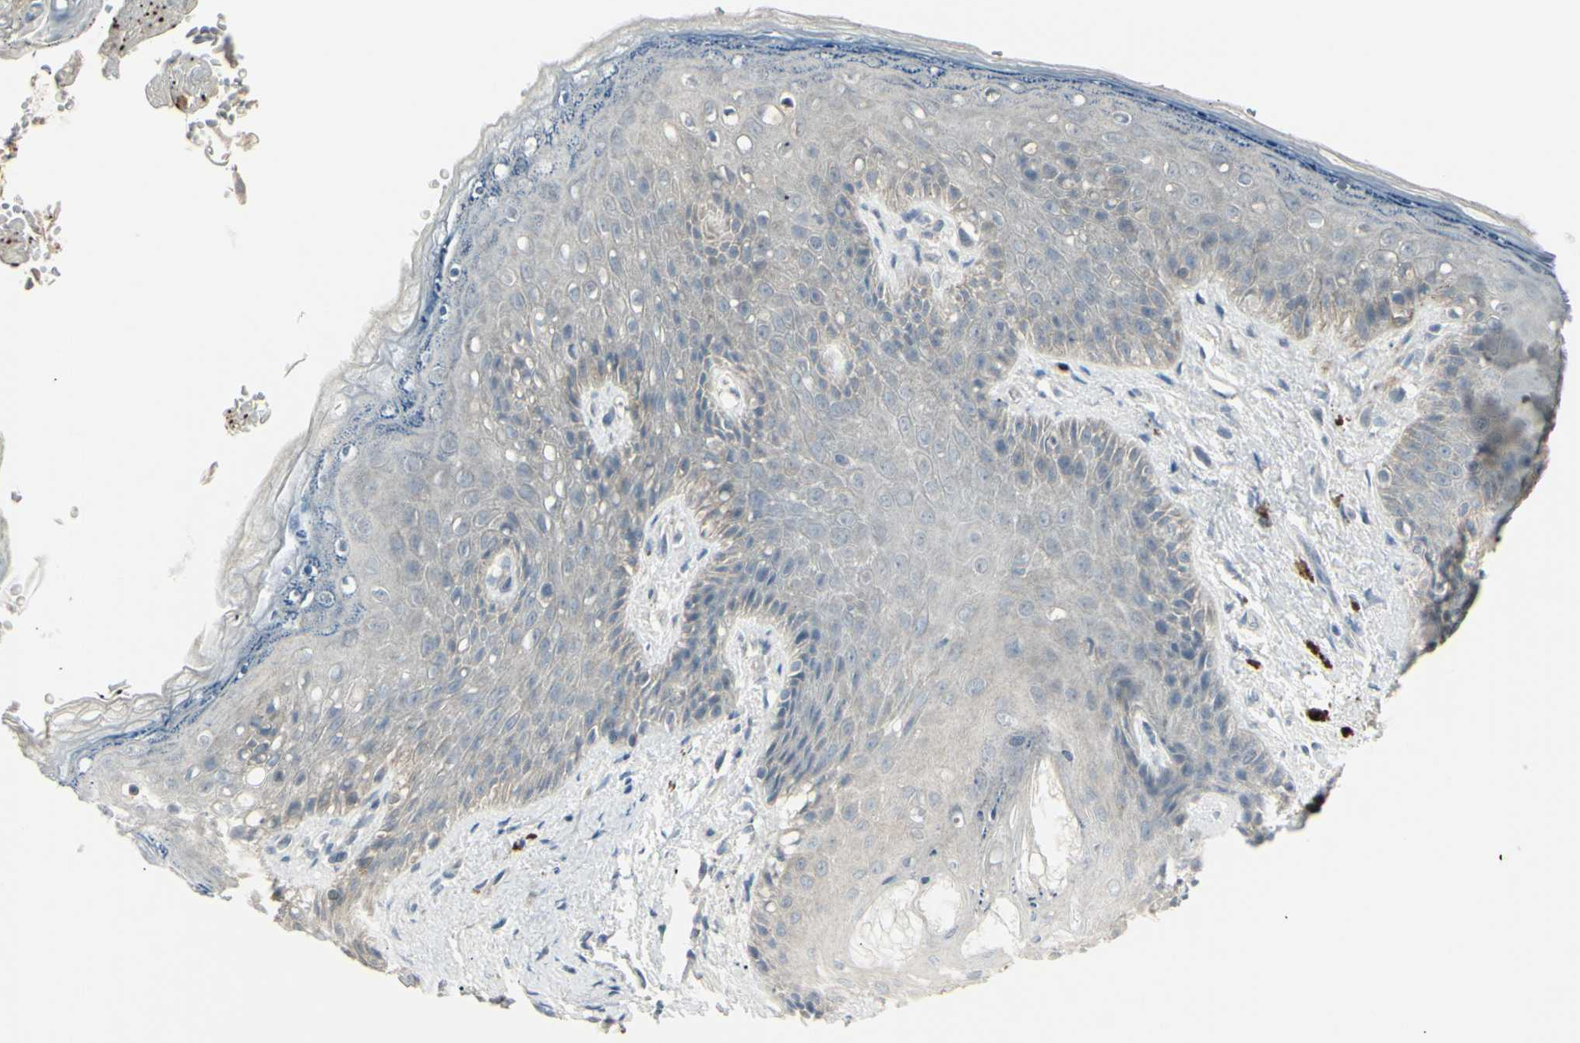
{"staining": {"intensity": "weak", "quantity": ">75%", "location": "cytoplasmic/membranous"}, "tissue": "skin", "cell_type": "Epidermal cells", "image_type": "normal", "snomed": [{"axis": "morphology", "description": "Normal tissue, NOS"}, {"axis": "topography", "description": "Anal"}], "caption": "DAB (3,3'-diaminobenzidine) immunohistochemical staining of normal human skin demonstrates weak cytoplasmic/membranous protein staining in about >75% of epidermal cells.", "gene": "SH3GL2", "patient": {"sex": "female", "age": 46}}